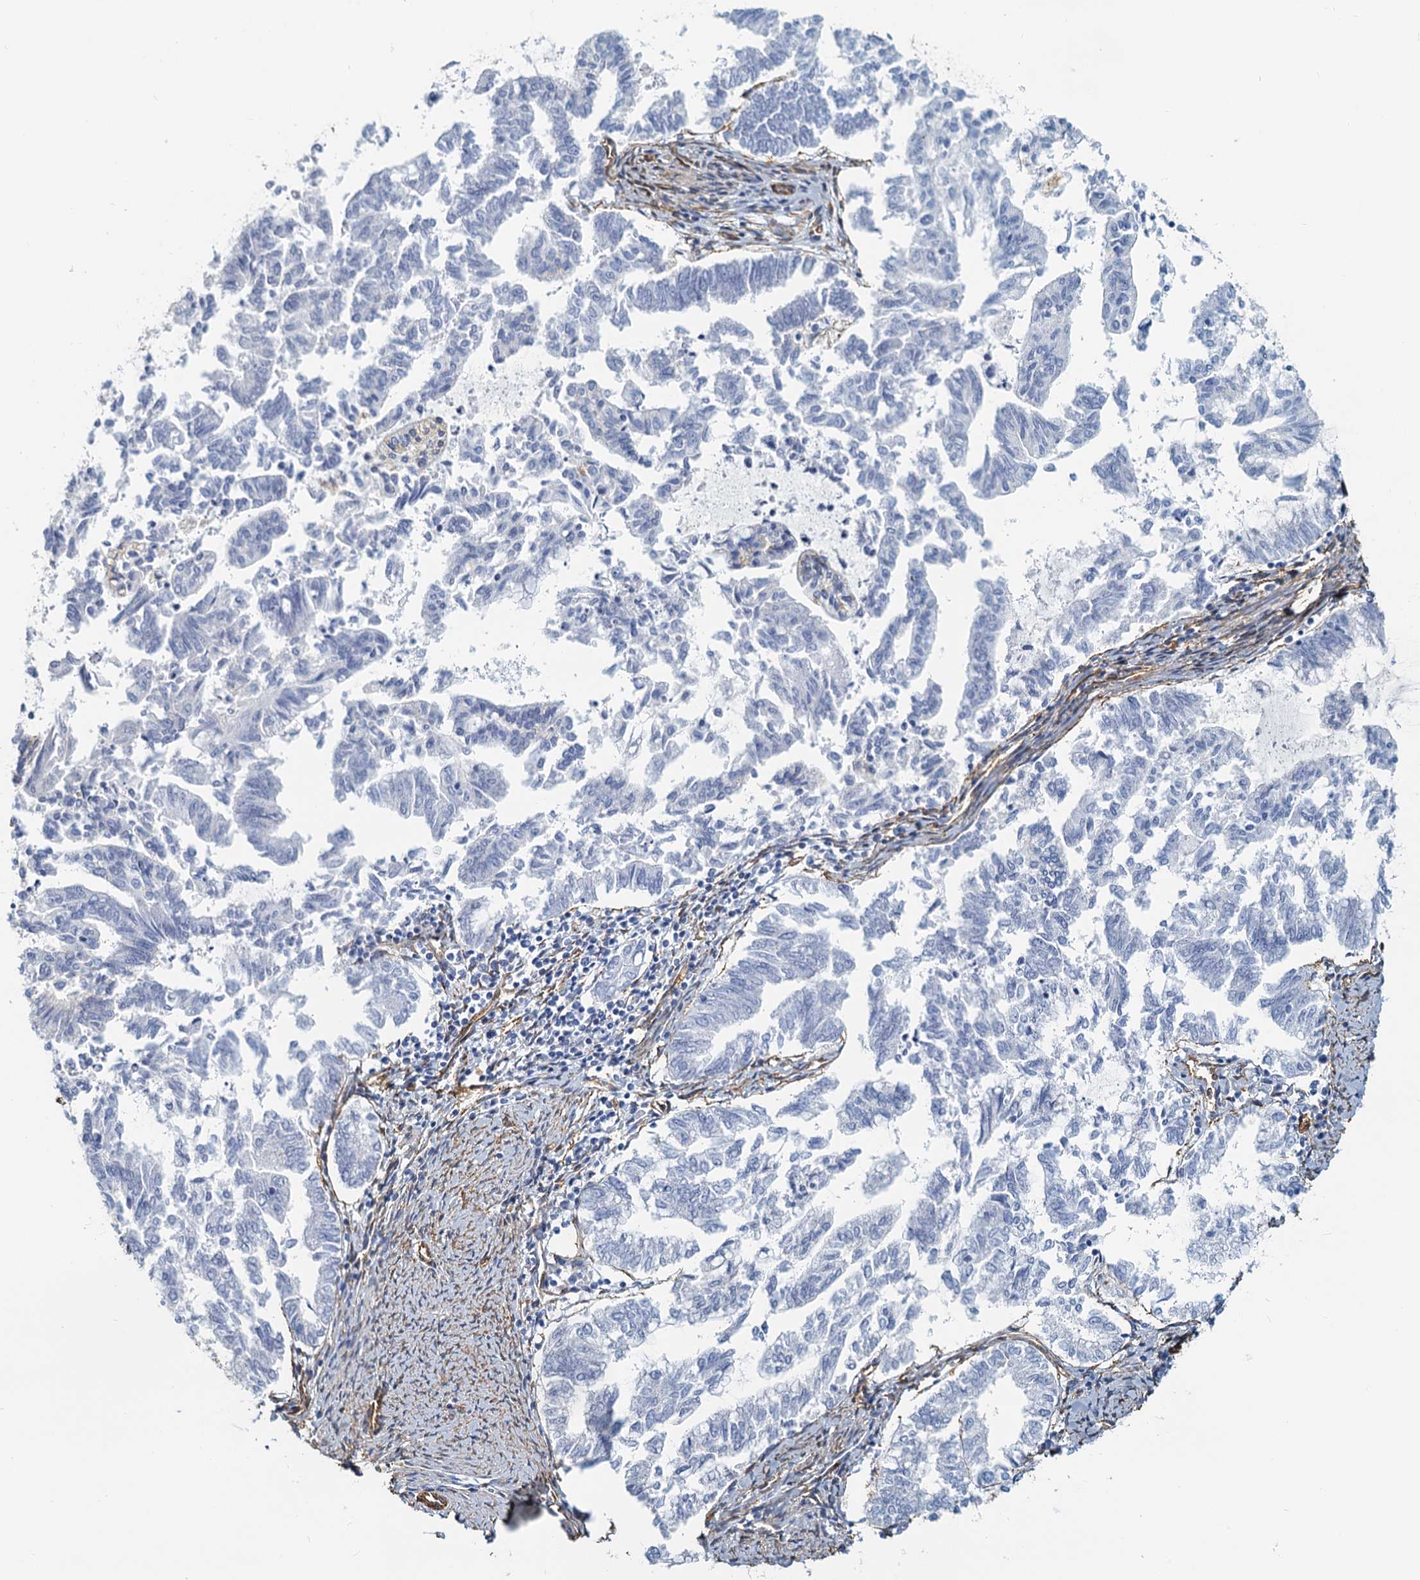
{"staining": {"intensity": "negative", "quantity": "none", "location": "none"}, "tissue": "endometrial cancer", "cell_type": "Tumor cells", "image_type": "cancer", "snomed": [{"axis": "morphology", "description": "Adenocarcinoma, NOS"}, {"axis": "topography", "description": "Endometrium"}], "caption": "IHC image of human endometrial cancer (adenocarcinoma) stained for a protein (brown), which exhibits no positivity in tumor cells.", "gene": "DGKG", "patient": {"sex": "female", "age": 79}}